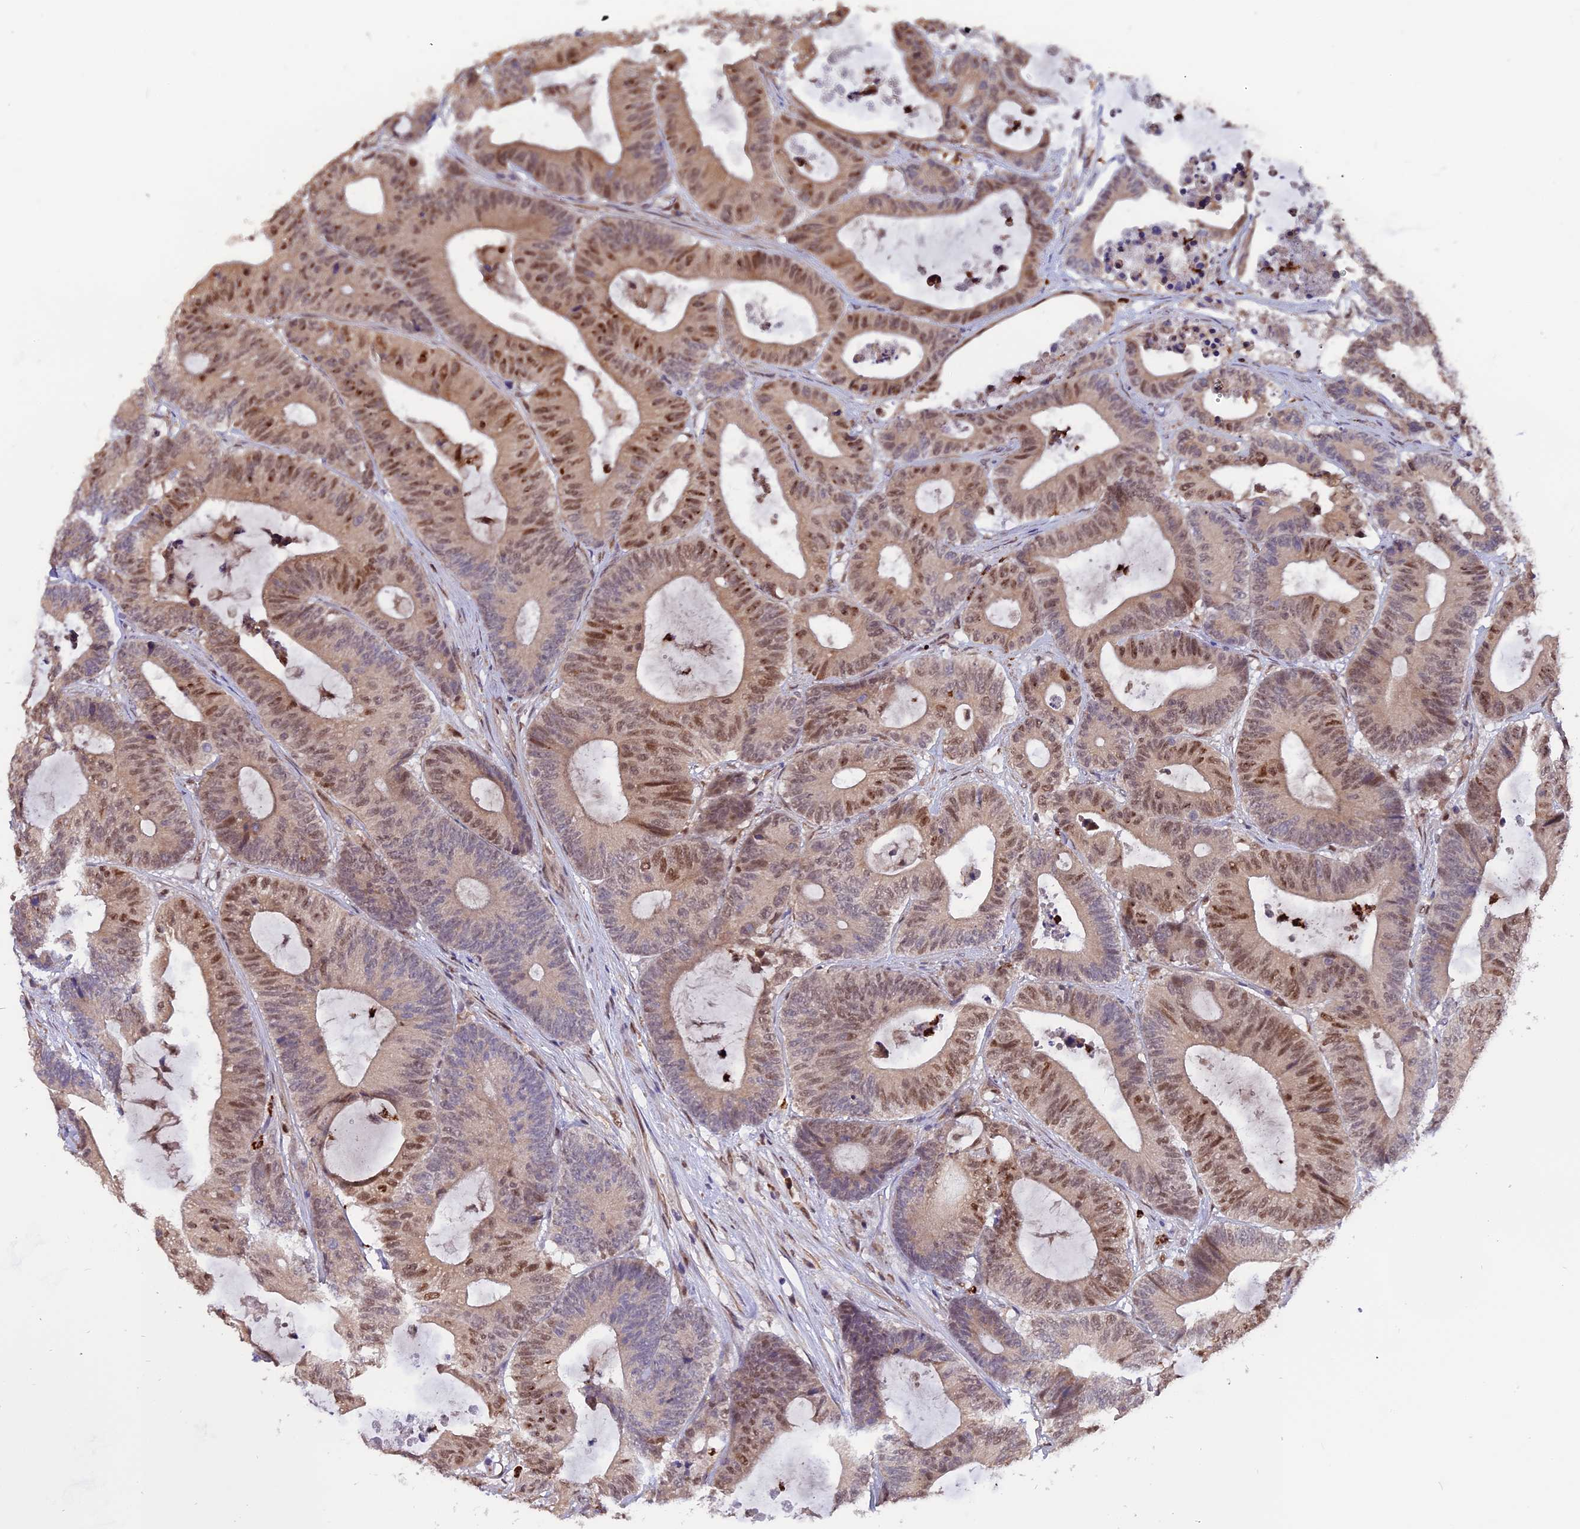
{"staining": {"intensity": "moderate", "quantity": ">75%", "location": "nuclear"}, "tissue": "colorectal cancer", "cell_type": "Tumor cells", "image_type": "cancer", "snomed": [{"axis": "morphology", "description": "Adenocarcinoma, NOS"}, {"axis": "topography", "description": "Colon"}], "caption": "Immunohistochemistry (DAB (3,3'-diaminobenzidine)) staining of colorectal adenocarcinoma shows moderate nuclear protein positivity in approximately >75% of tumor cells.", "gene": "FAM118B", "patient": {"sex": "female", "age": 84}}